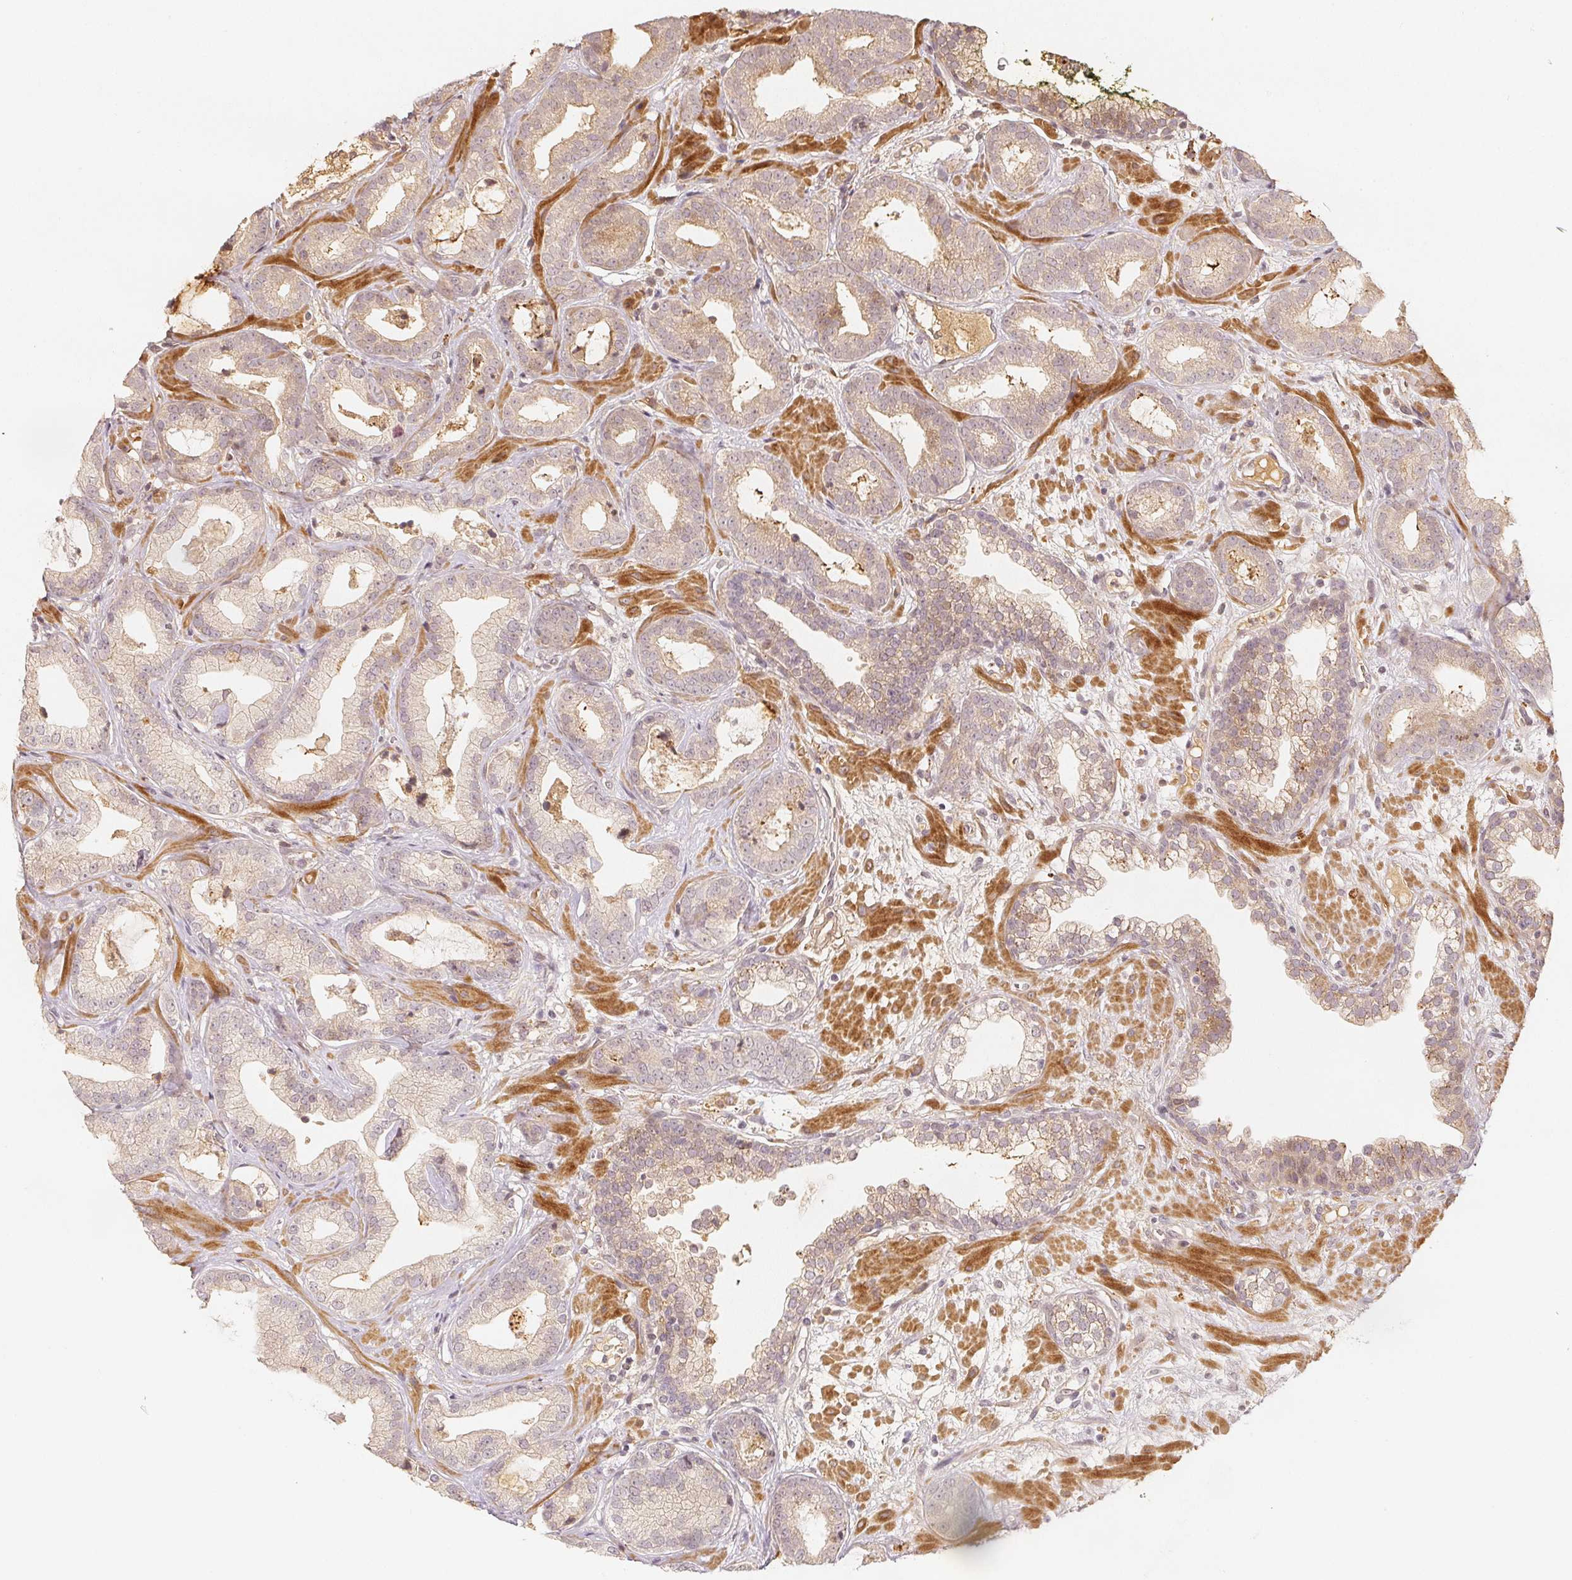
{"staining": {"intensity": "negative", "quantity": "none", "location": "none"}, "tissue": "prostate cancer", "cell_type": "Tumor cells", "image_type": "cancer", "snomed": [{"axis": "morphology", "description": "Adenocarcinoma, Low grade"}, {"axis": "topography", "description": "Prostate"}], "caption": "Immunohistochemistry photomicrograph of neoplastic tissue: prostate cancer stained with DAB (3,3'-diaminobenzidine) shows no significant protein expression in tumor cells.", "gene": "SERPINE1", "patient": {"sex": "male", "age": 62}}